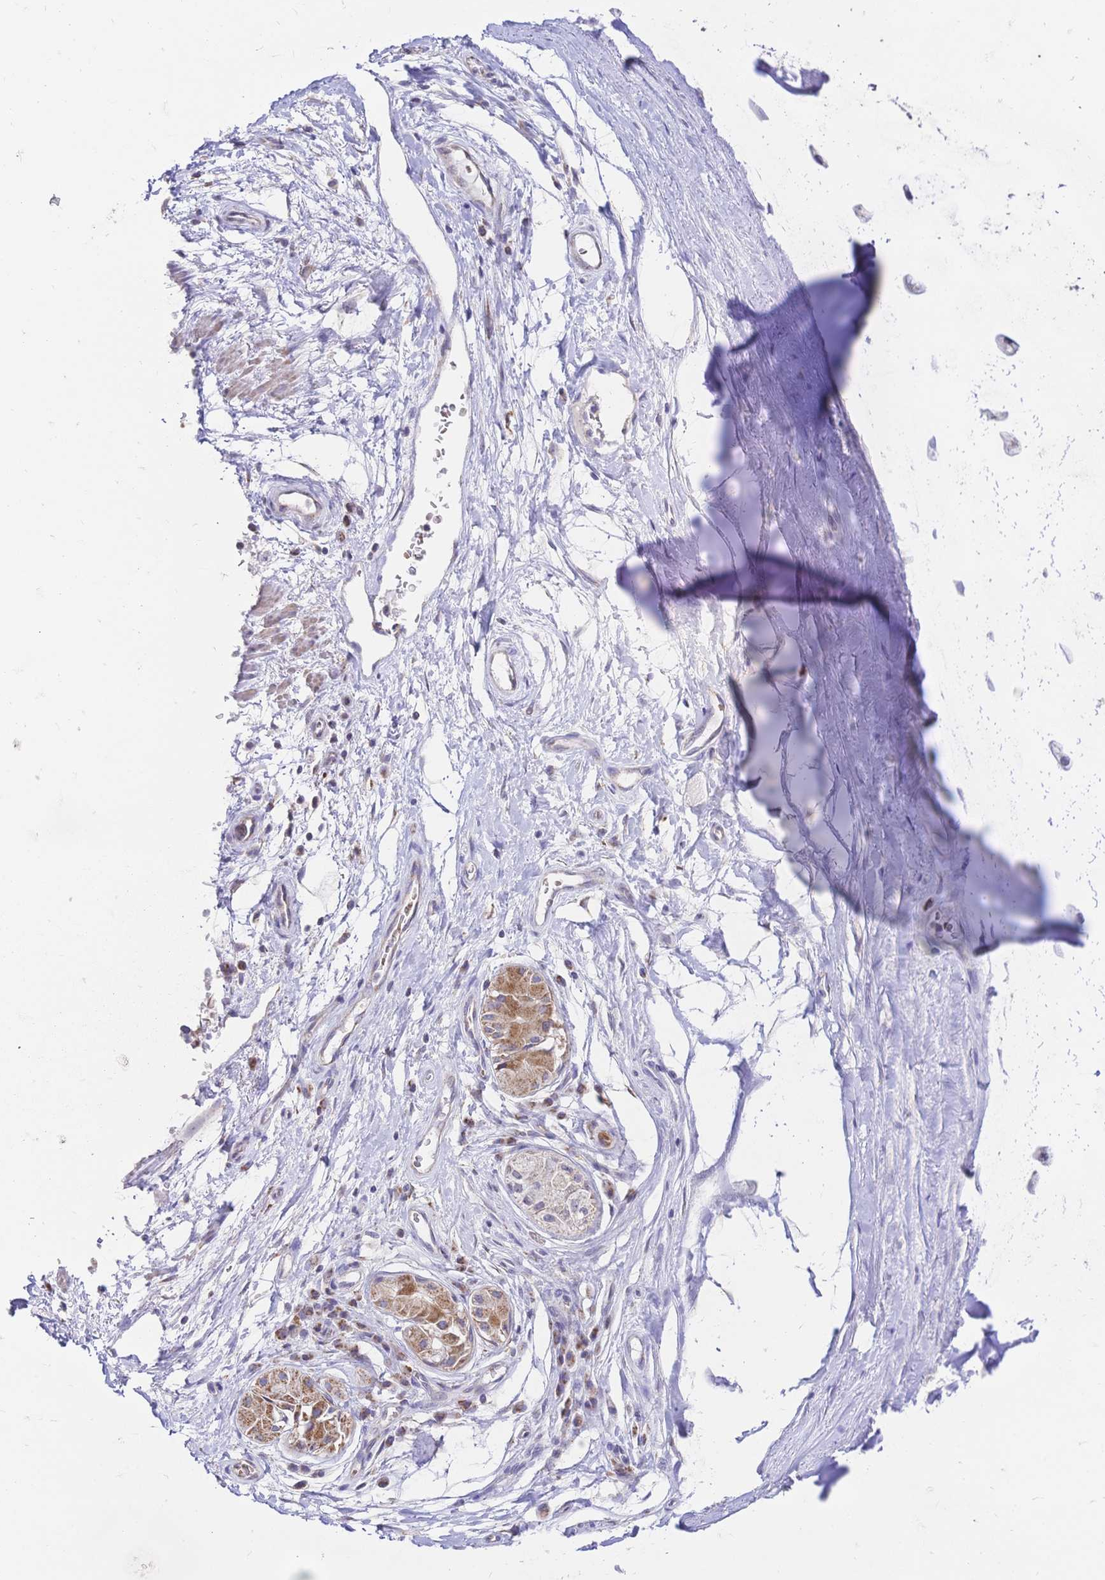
{"staining": {"intensity": "negative", "quantity": "none", "location": "none"}, "tissue": "adipose tissue", "cell_type": "Adipocytes", "image_type": "normal", "snomed": [{"axis": "morphology", "description": "Normal tissue, NOS"}, {"axis": "topography", "description": "Cartilage tissue"}, {"axis": "topography", "description": "Bronchus"}], "caption": "Protein analysis of benign adipose tissue demonstrates no significant staining in adipocytes.", "gene": "CLEC18A", "patient": {"sex": "male", "age": 64}}